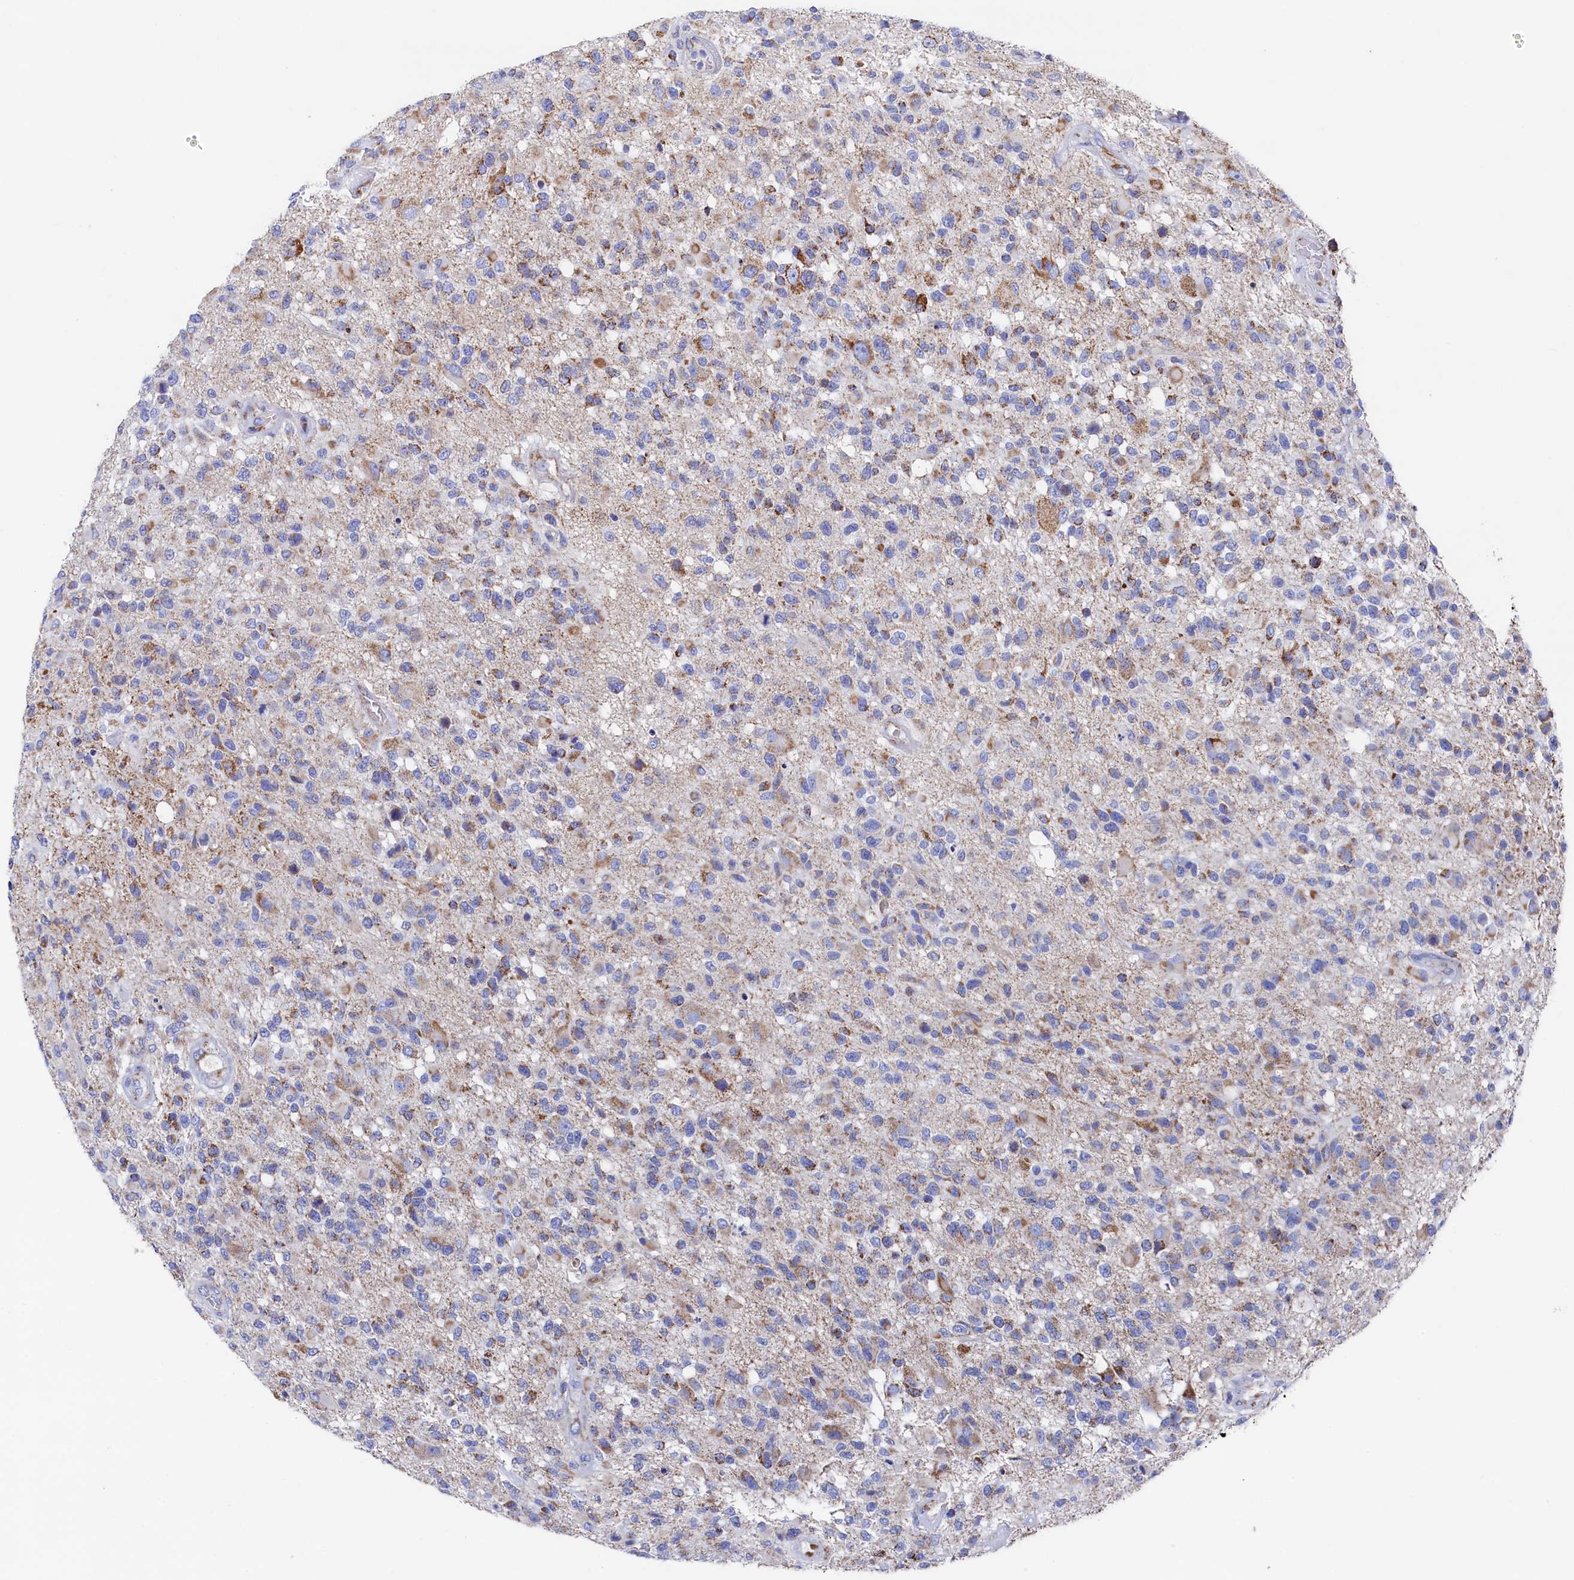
{"staining": {"intensity": "weak", "quantity": "<25%", "location": "cytoplasmic/membranous"}, "tissue": "glioma", "cell_type": "Tumor cells", "image_type": "cancer", "snomed": [{"axis": "morphology", "description": "Glioma, malignant, High grade"}, {"axis": "morphology", "description": "Glioblastoma, NOS"}, {"axis": "topography", "description": "Brain"}], "caption": "High magnification brightfield microscopy of glioma stained with DAB (3,3'-diaminobenzidine) (brown) and counterstained with hematoxylin (blue): tumor cells show no significant staining. Brightfield microscopy of immunohistochemistry (IHC) stained with DAB (brown) and hematoxylin (blue), captured at high magnification.", "gene": "MMAB", "patient": {"sex": "male", "age": 60}}